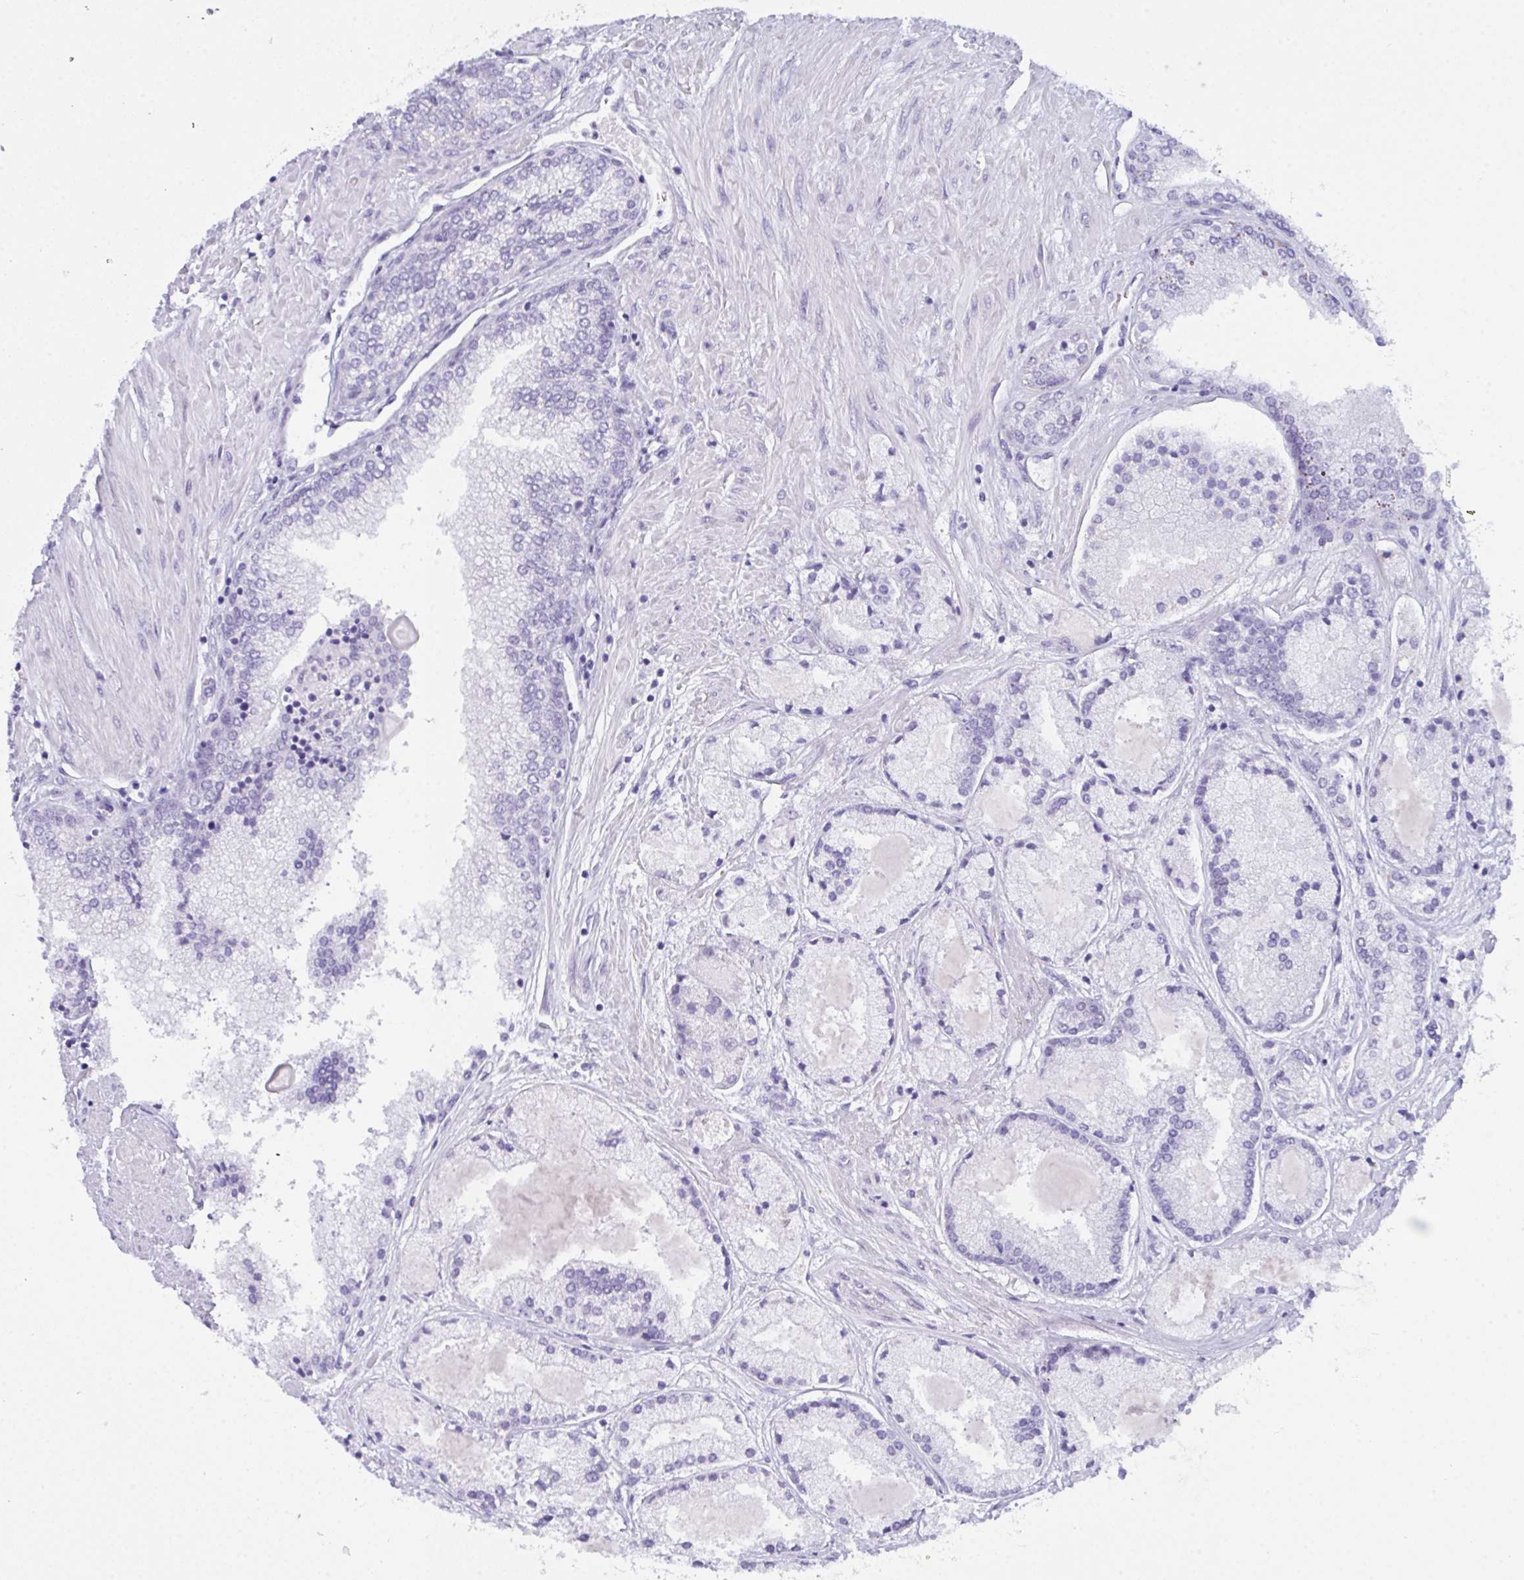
{"staining": {"intensity": "negative", "quantity": "none", "location": "none"}, "tissue": "prostate cancer", "cell_type": "Tumor cells", "image_type": "cancer", "snomed": [{"axis": "morphology", "description": "Adenocarcinoma, High grade"}, {"axis": "topography", "description": "Prostate"}], "caption": "High magnification brightfield microscopy of prostate cancer stained with DAB (3,3'-diaminobenzidine) (brown) and counterstained with hematoxylin (blue): tumor cells show no significant positivity.", "gene": "PRDM9", "patient": {"sex": "male", "age": 67}}